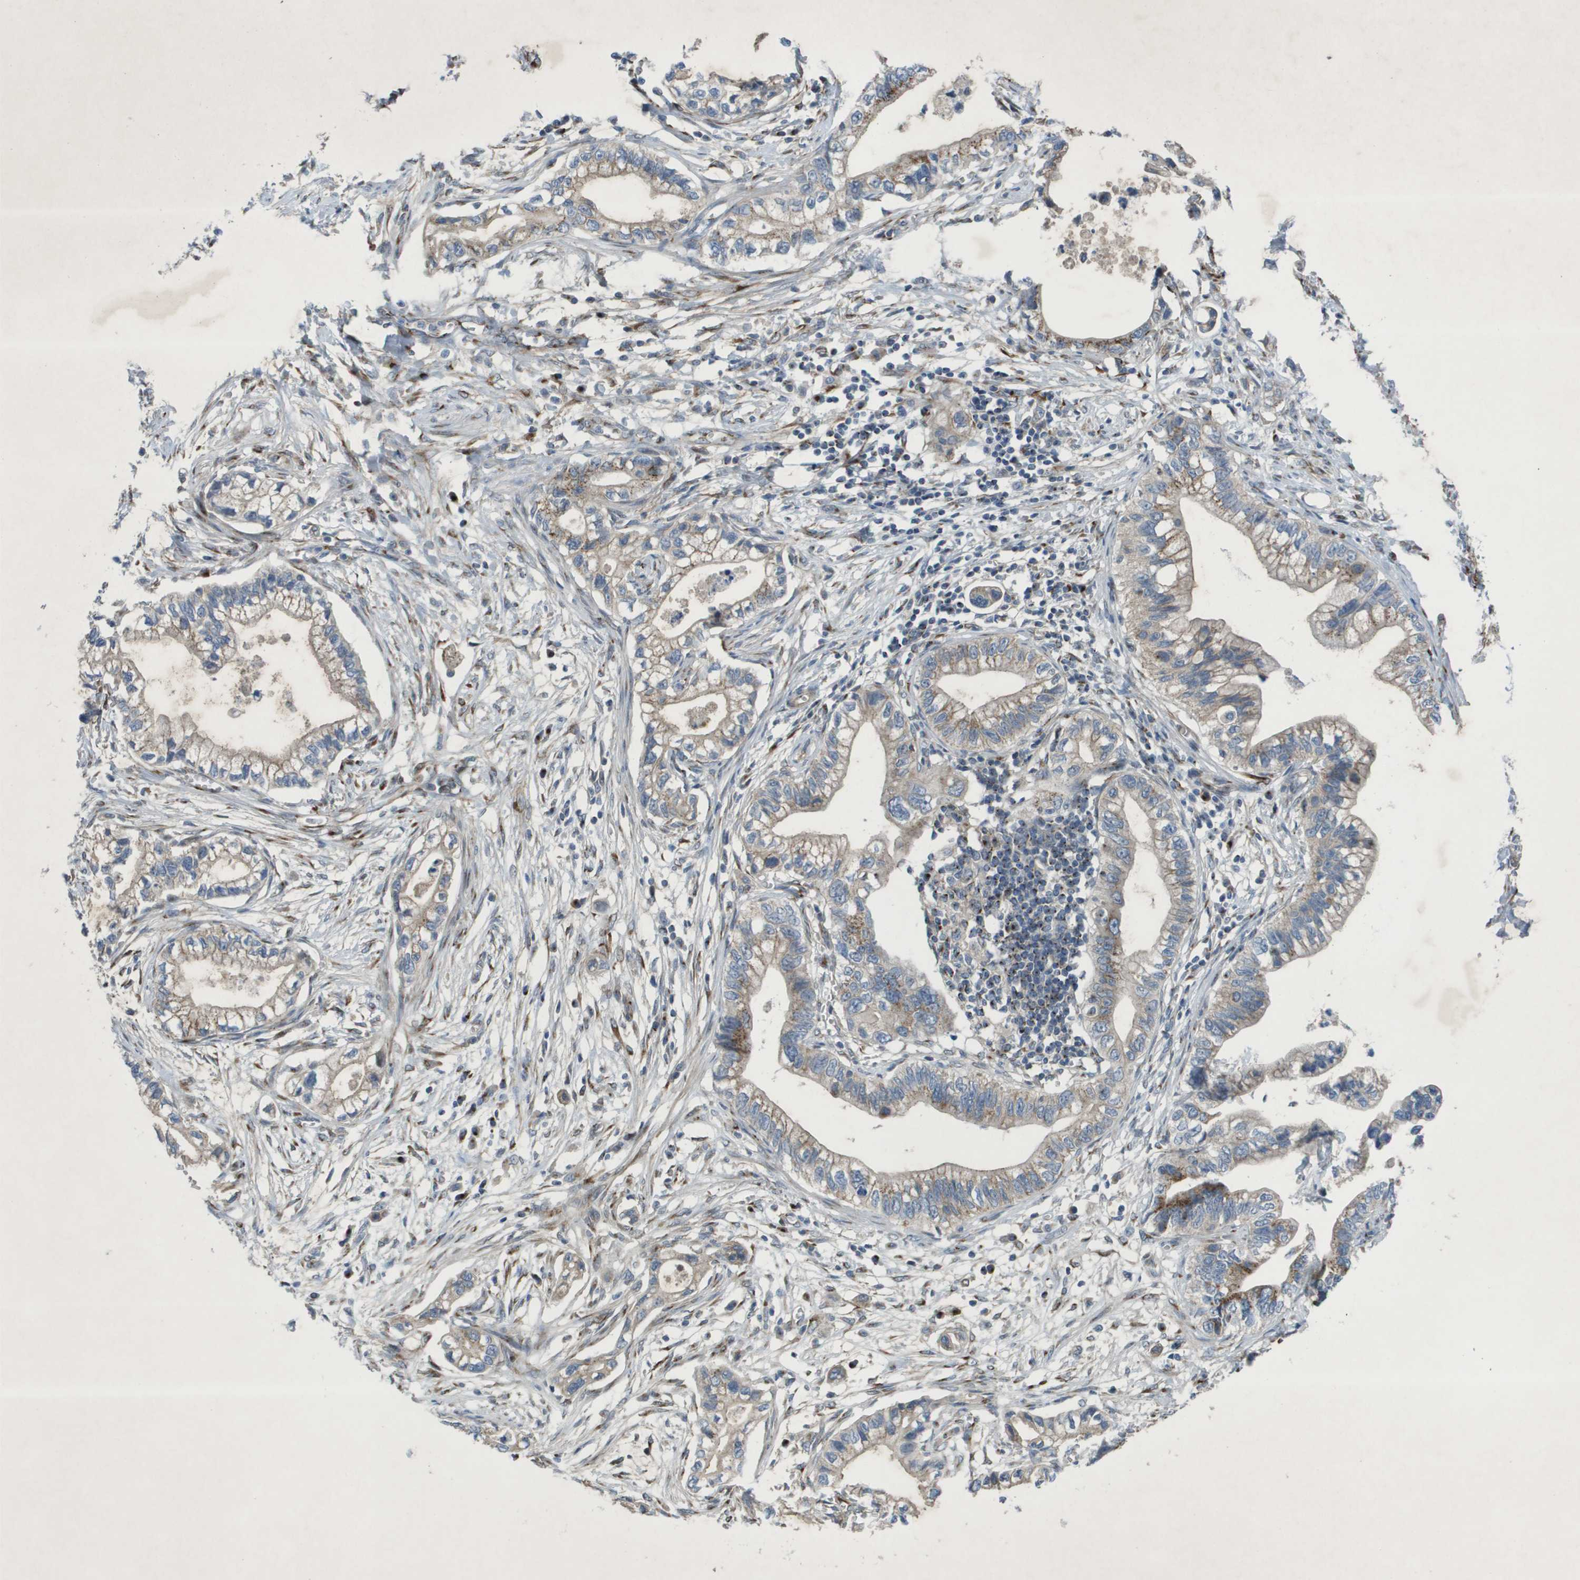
{"staining": {"intensity": "weak", "quantity": ">75%", "location": "cytoplasmic/membranous"}, "tissue": "pancreatic cancer", "cell_type": "Tumor cells", "image_type": "cancer", "snomed": [{"axis": "morphology", "description": "Adenocarcinoma, NOS"}, {"axis": "topography", "description": "Pancreas"}], "caption": "High-power microscopy captured an immunohistochemistry (IHC) micrograph of pancreatic cancer (adenocarcinoma), revealing weak cytoplasmic/membranous expression in about >75% of tumor cells.", "gene": "QSOX2", "patient": {"sex": "male", "age": 56}}